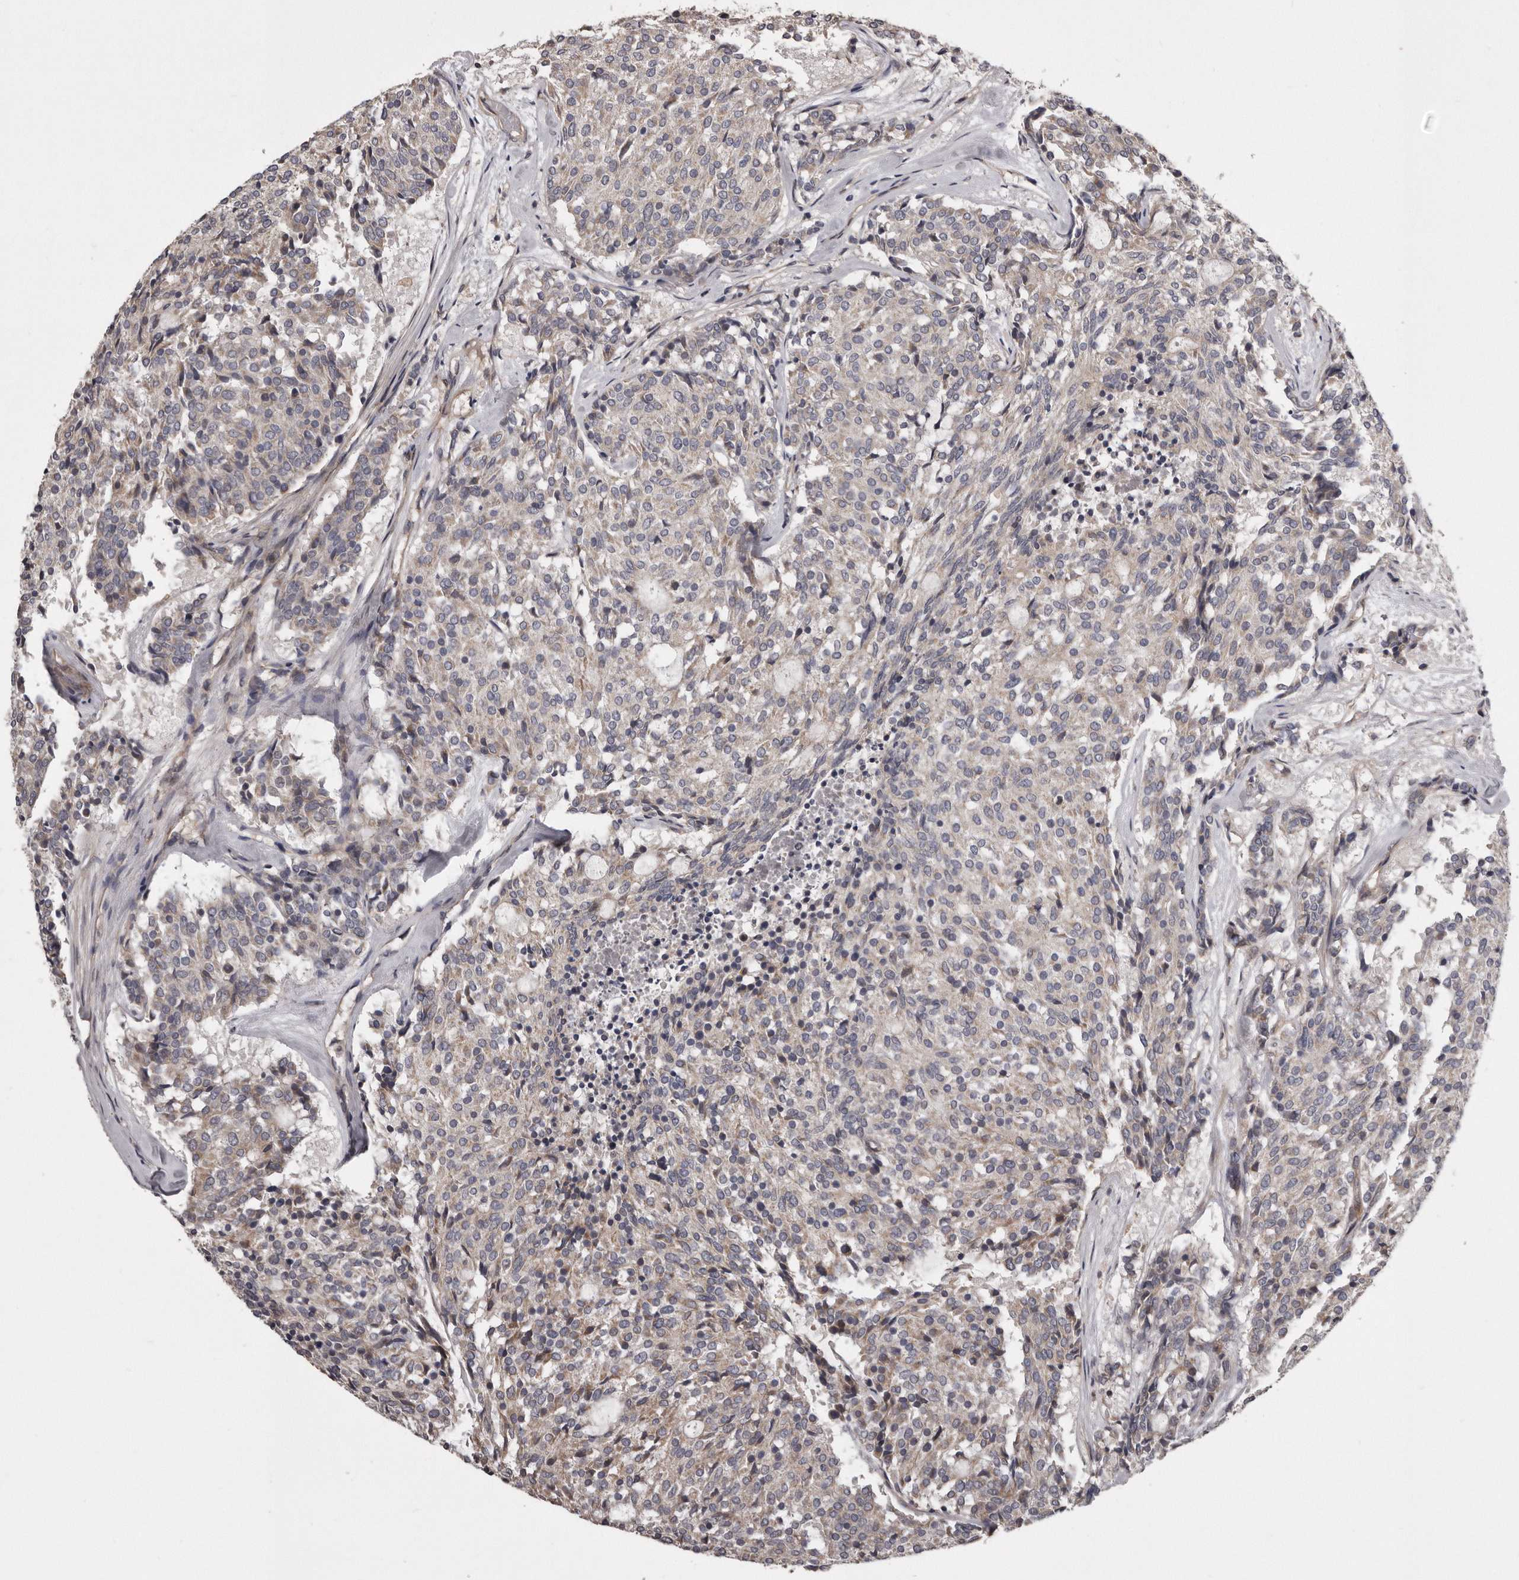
{"staining": {"intensity": "weak", "quantity": "<25%", "location": "cytoplasmic/membranous"}, "tissue": "carcinoid", "cell_type": "Tumor cells", "image_type": "cancer", "snomed": [{"axis": "morphology", "description": "Carcinoid, malignant, NOS"}, {"axis": "topography", "description": "Pancreas"}], "caption": "Histopathology image shows no significant protein staining in tumor cells of carcinoid. Brightfield microscopy of immunohistochemistry stained with DAB (brown) and hematoxylin (blue), captured at high magnification.", "gene": "ARMCX1", "patient": {"sex": "female", "age": 54}}